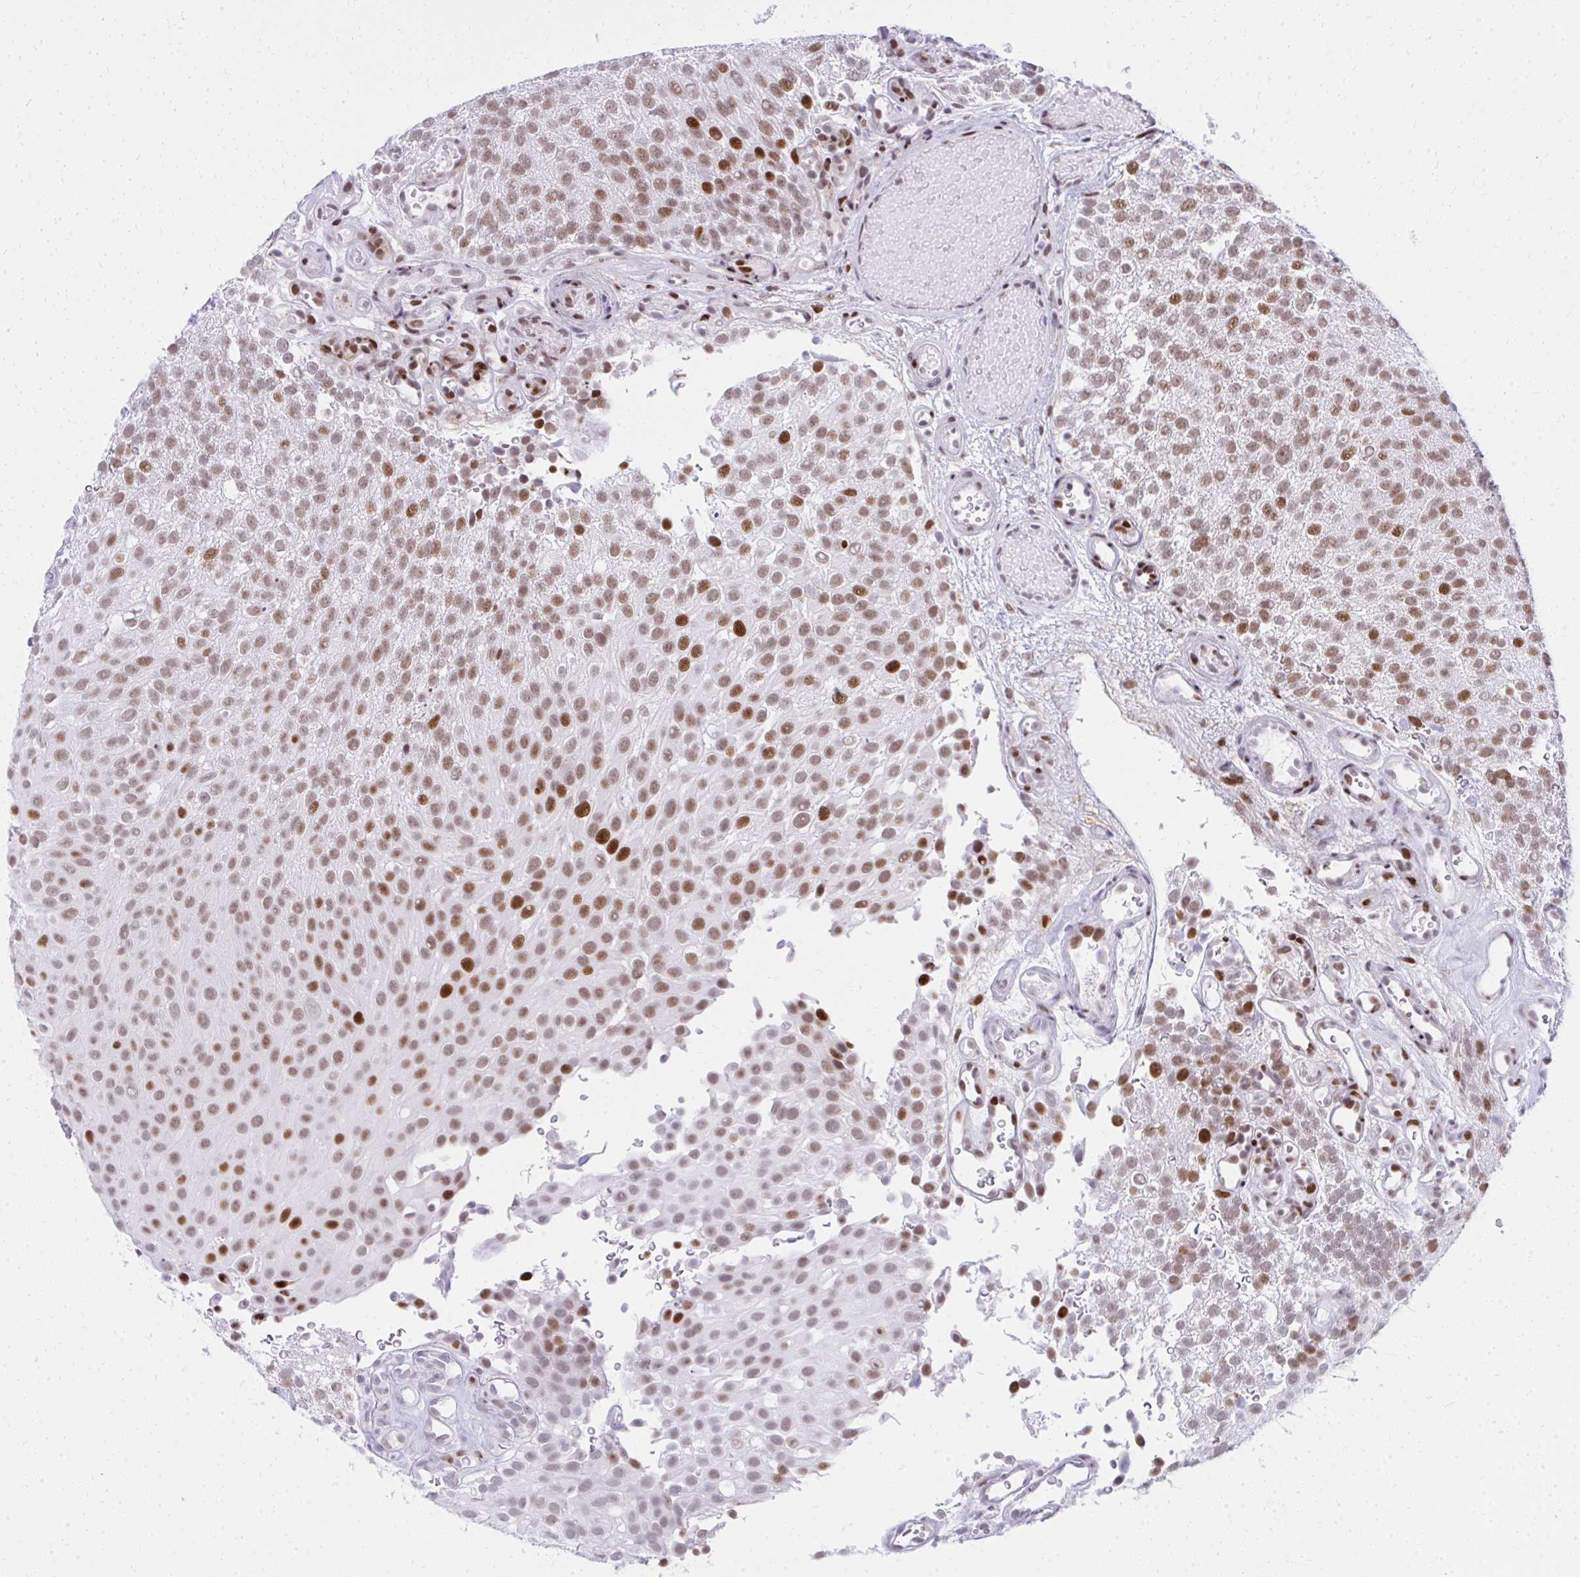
{"staining": {"intensity": "moderate", "quantity": ">75%", "location": "nuclear"}, "tissue": "urothelial cancer", "cell_type": "Tumor cells", "image_type": "cancer", "snomed": [{"axis": "morphology", "description": "Urothelial carcinoma, Low grade"}, {"axis": "topography", "description": "Urinary bladder"}], "caption": "Immunohistochemistry image of urothelial carcinoma (low-grade) stained for a protein (brown), which exhibits medium levels of moderate nuclear expression in approximately >75% of tumor cells.", "gene": "GLDN", "patient": {"sex": "male", "age": 78}}